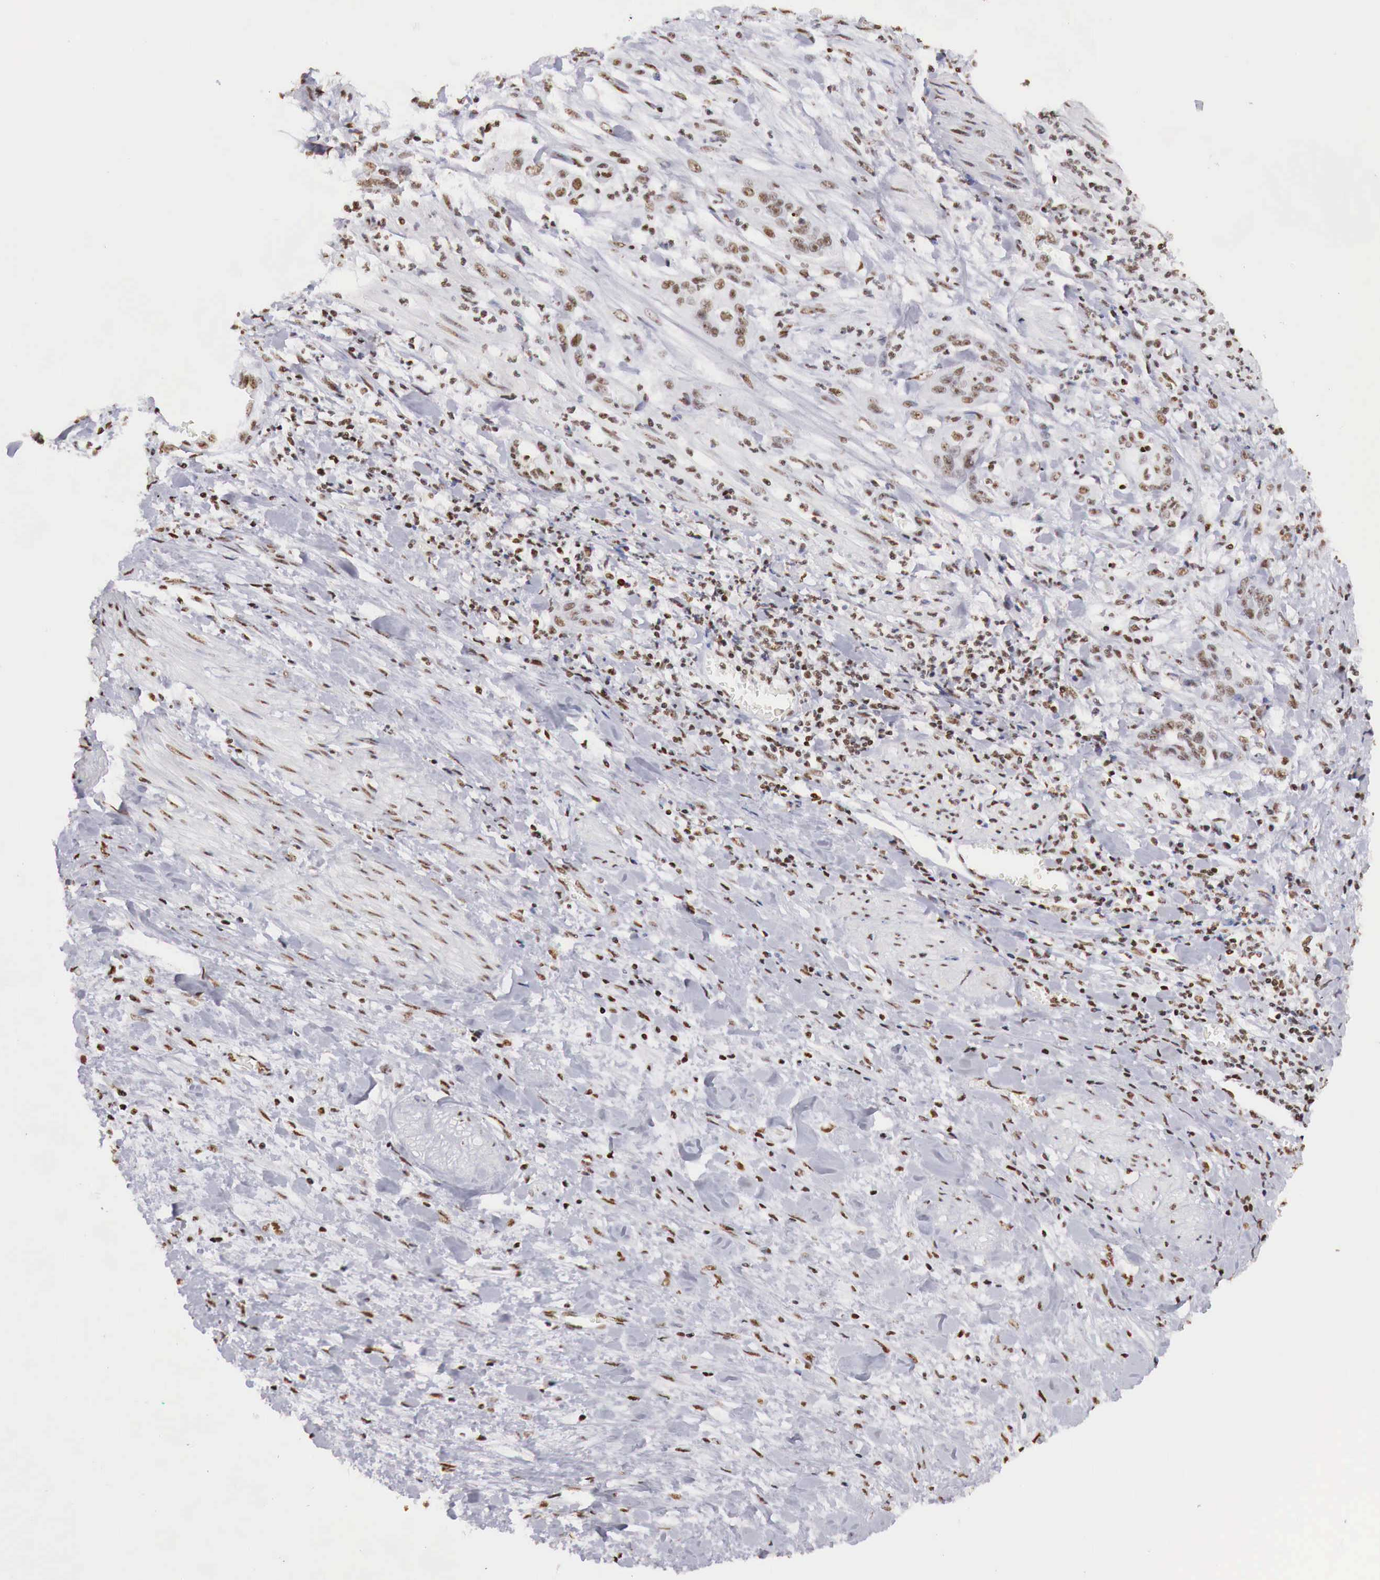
{"staining": {"intensity": "moderate", "quantity": ">75%", "location": "nuclear"}, "tissue": "cervical cancer", "cell_type": "Tumor cells", "image_type": "cancer", "snomed": [{"axis": "morphology", "description": "Squamous cell carcinoma, NOS"}, {"axis": "topography", "description": "Cervix"}], "caption": "Cervical squamous cell carcinoma tissue shows moderate nuclear positivity in approximately >75% of tumor cells", "gene": "DKC1", "patient": {"sex": "female", "age": 41}}